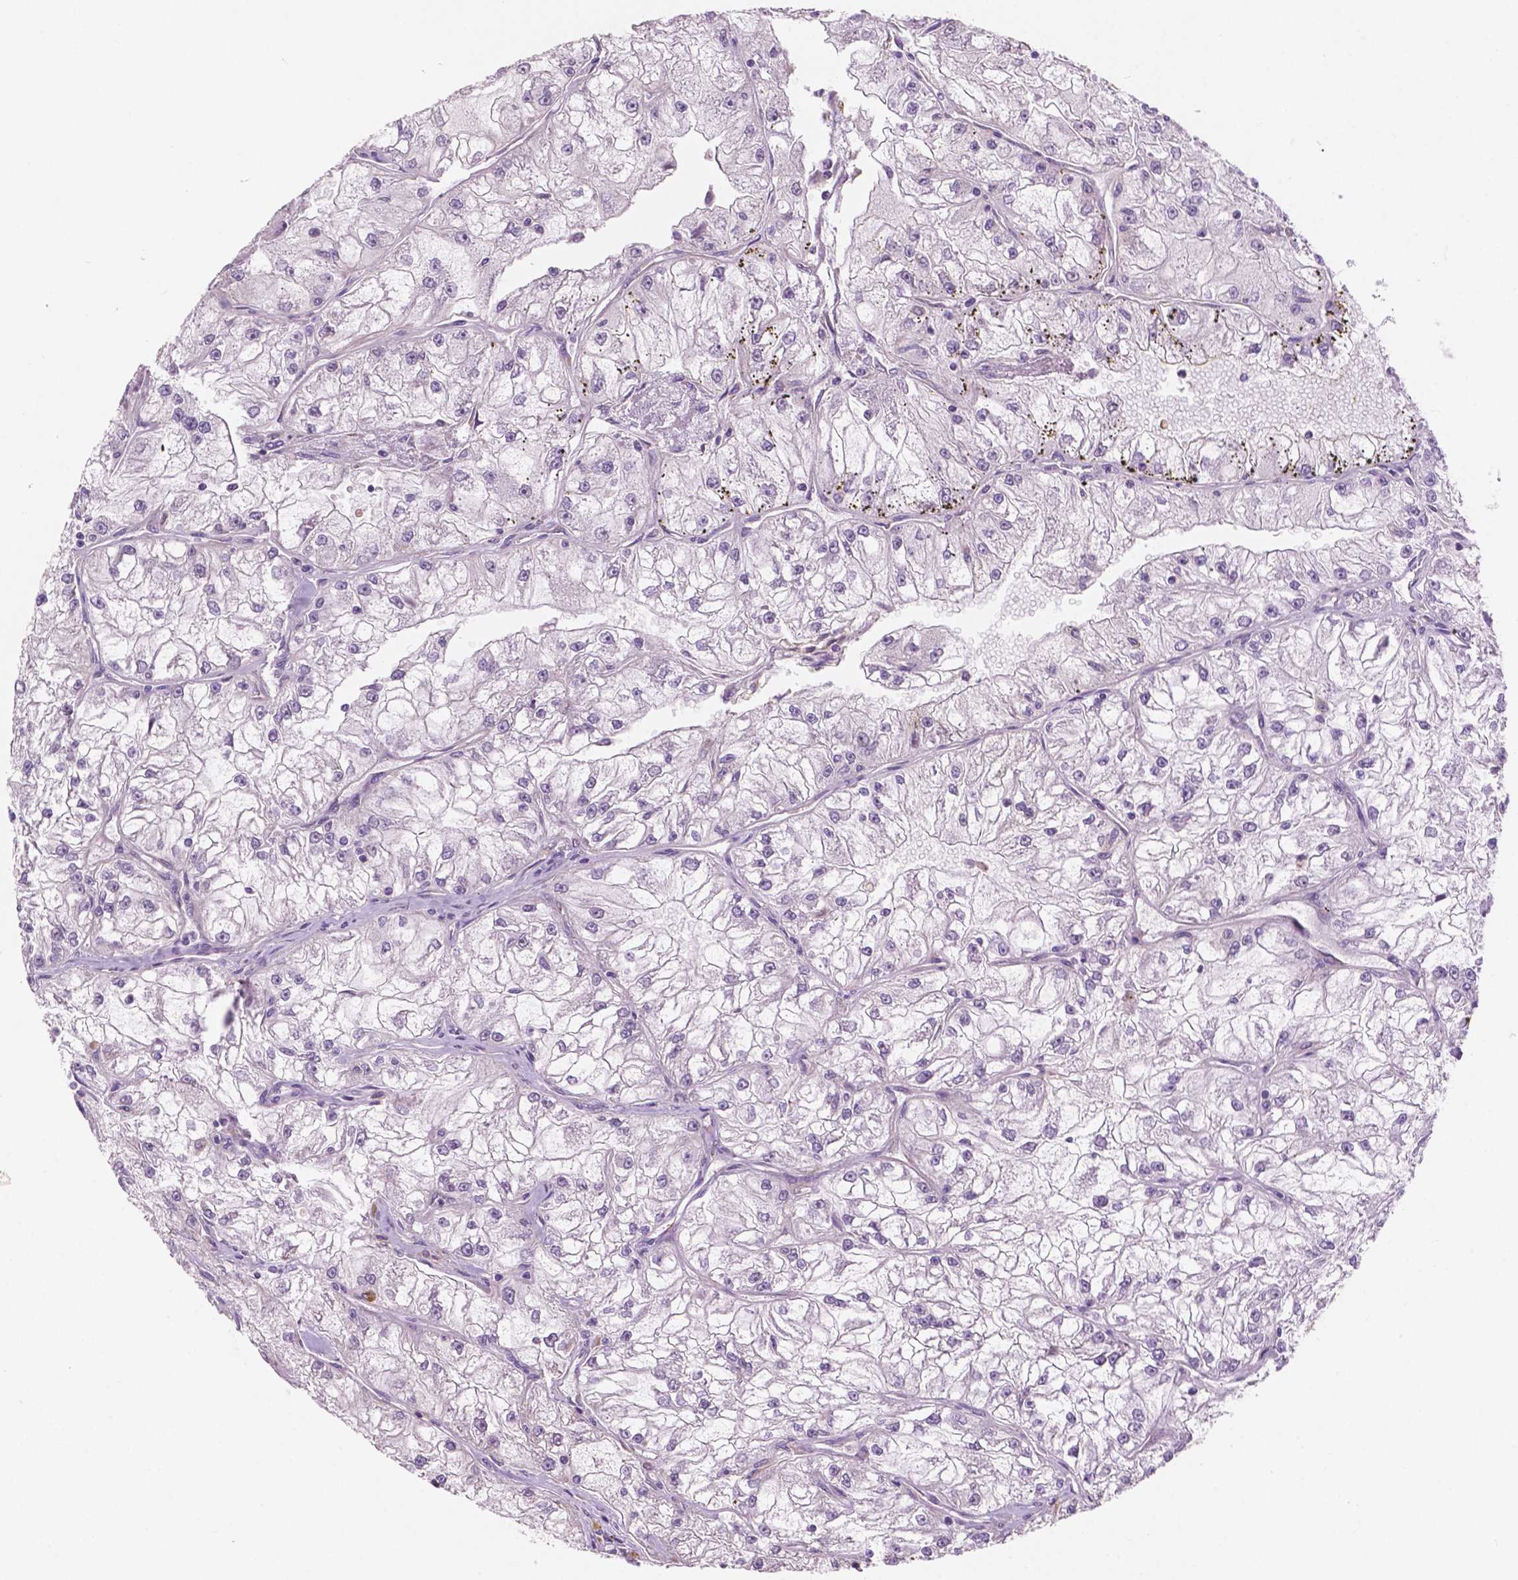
{"staining": {"intensity": "negative", "quantity": "none", "location": "none"}, "tissue": "renal cancer", "cell_type": "Tumor cells", "image_type": "cancer", "snomed": [{"axis": "morphology", "description": "Adenocarcinoma, NOS"}, {"axis": "topography", "description": "Kidney"}], "caption": "Renal adenocarcinoma was stained to show a protein in brown. There is no significant positivity in tumor cells.", "gene": "LRP1B", "patient": {"sex": "female", "age": 72}}